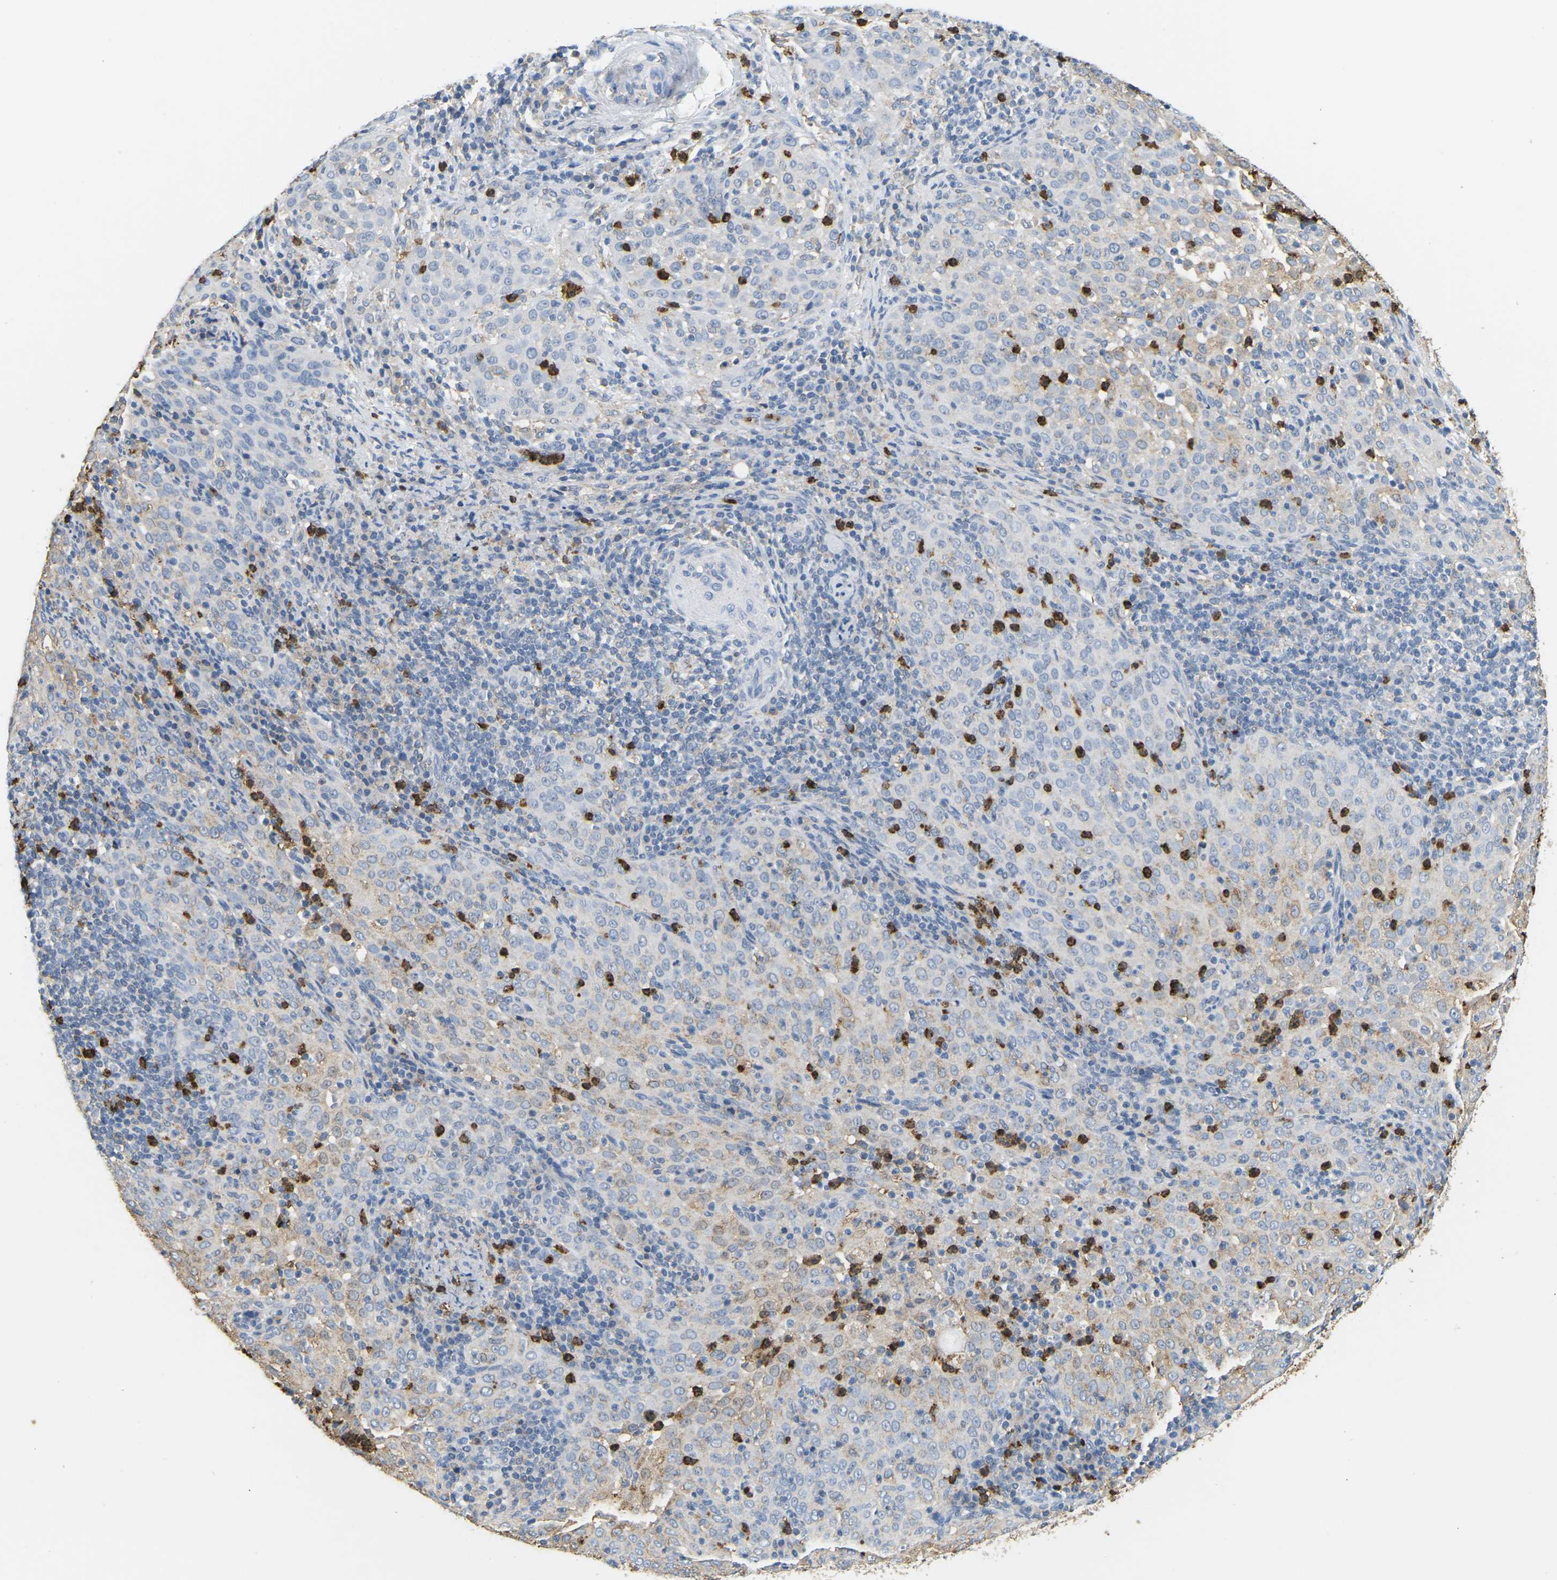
{"staining": {"intensity": "weak", "quantity": "25%-75%", "location": "cytoplasmic/membranous"}, "tissue": "cervical cancer", "cell_type": "Tumor cells", "image_type": "cancer", "snomed": [{"axis": "morphology", "description": "Squamous cell carcinoma, NOS"}, {"axis": "topography", "description": "Cervix"}], "caption": "Immunohistochemical staining of human cervical cancer (squamous cell carcinoma) demonstrates weak cytoplasmic/membranous protein expression in approximately 25%-75% of tumor cells.", "gene": "ADM", "patient": {"sex": "female", "age": 51}}